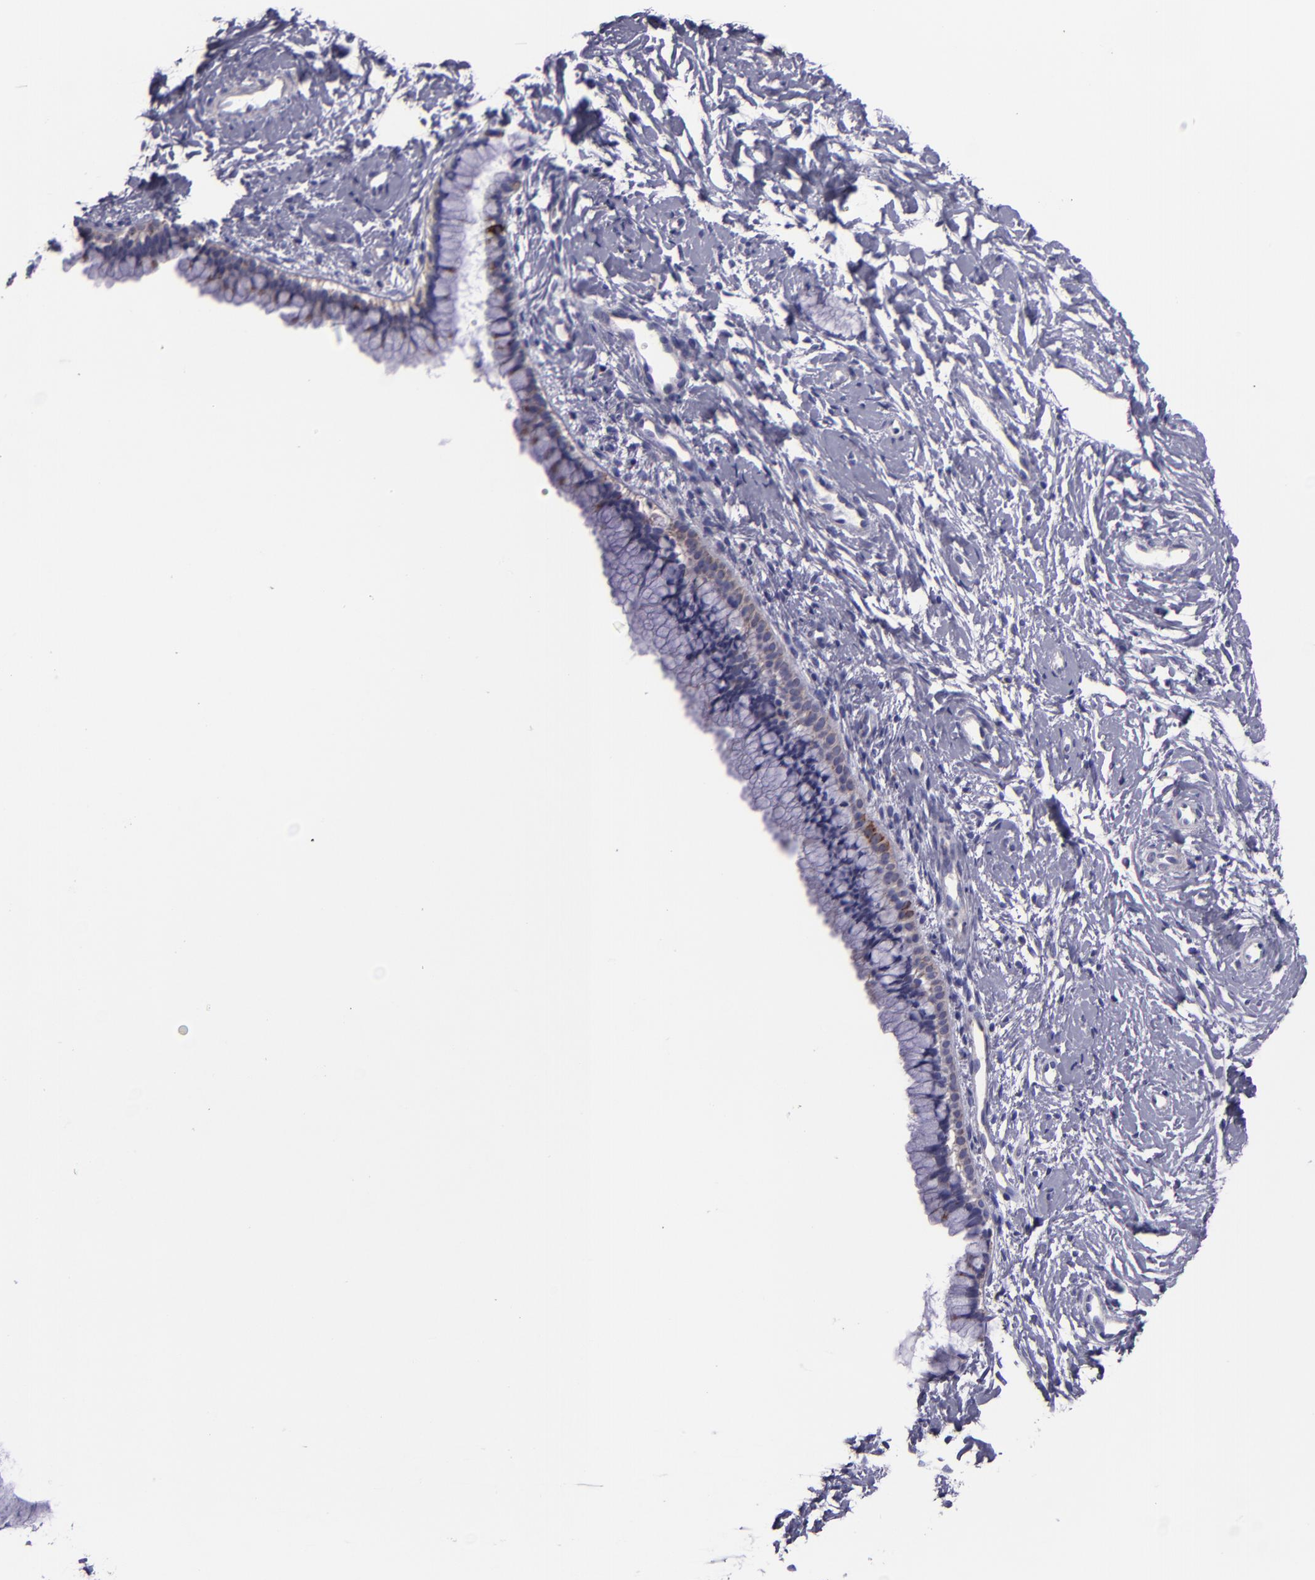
{"staining": {"intensity": "weak", "quantity": ">75%", "location": "cytoplasmic/membranous"}, "tissue": "cervix", "cell_type": "Glandular cells", "image_type": "normal", "snomed": [{"axis": "morphology", "description": "Normal tissue, NOS"}, {"axis": "topography", "description": "Cervix"}], "caption": "Protein expression analysis of unremarkable human cervix reveals weak cytoplasmic/membranous expression in approximately >75% of glandular cells.", "gene": "HSPD1", "patient": {"sex": "female", "age": 46}}